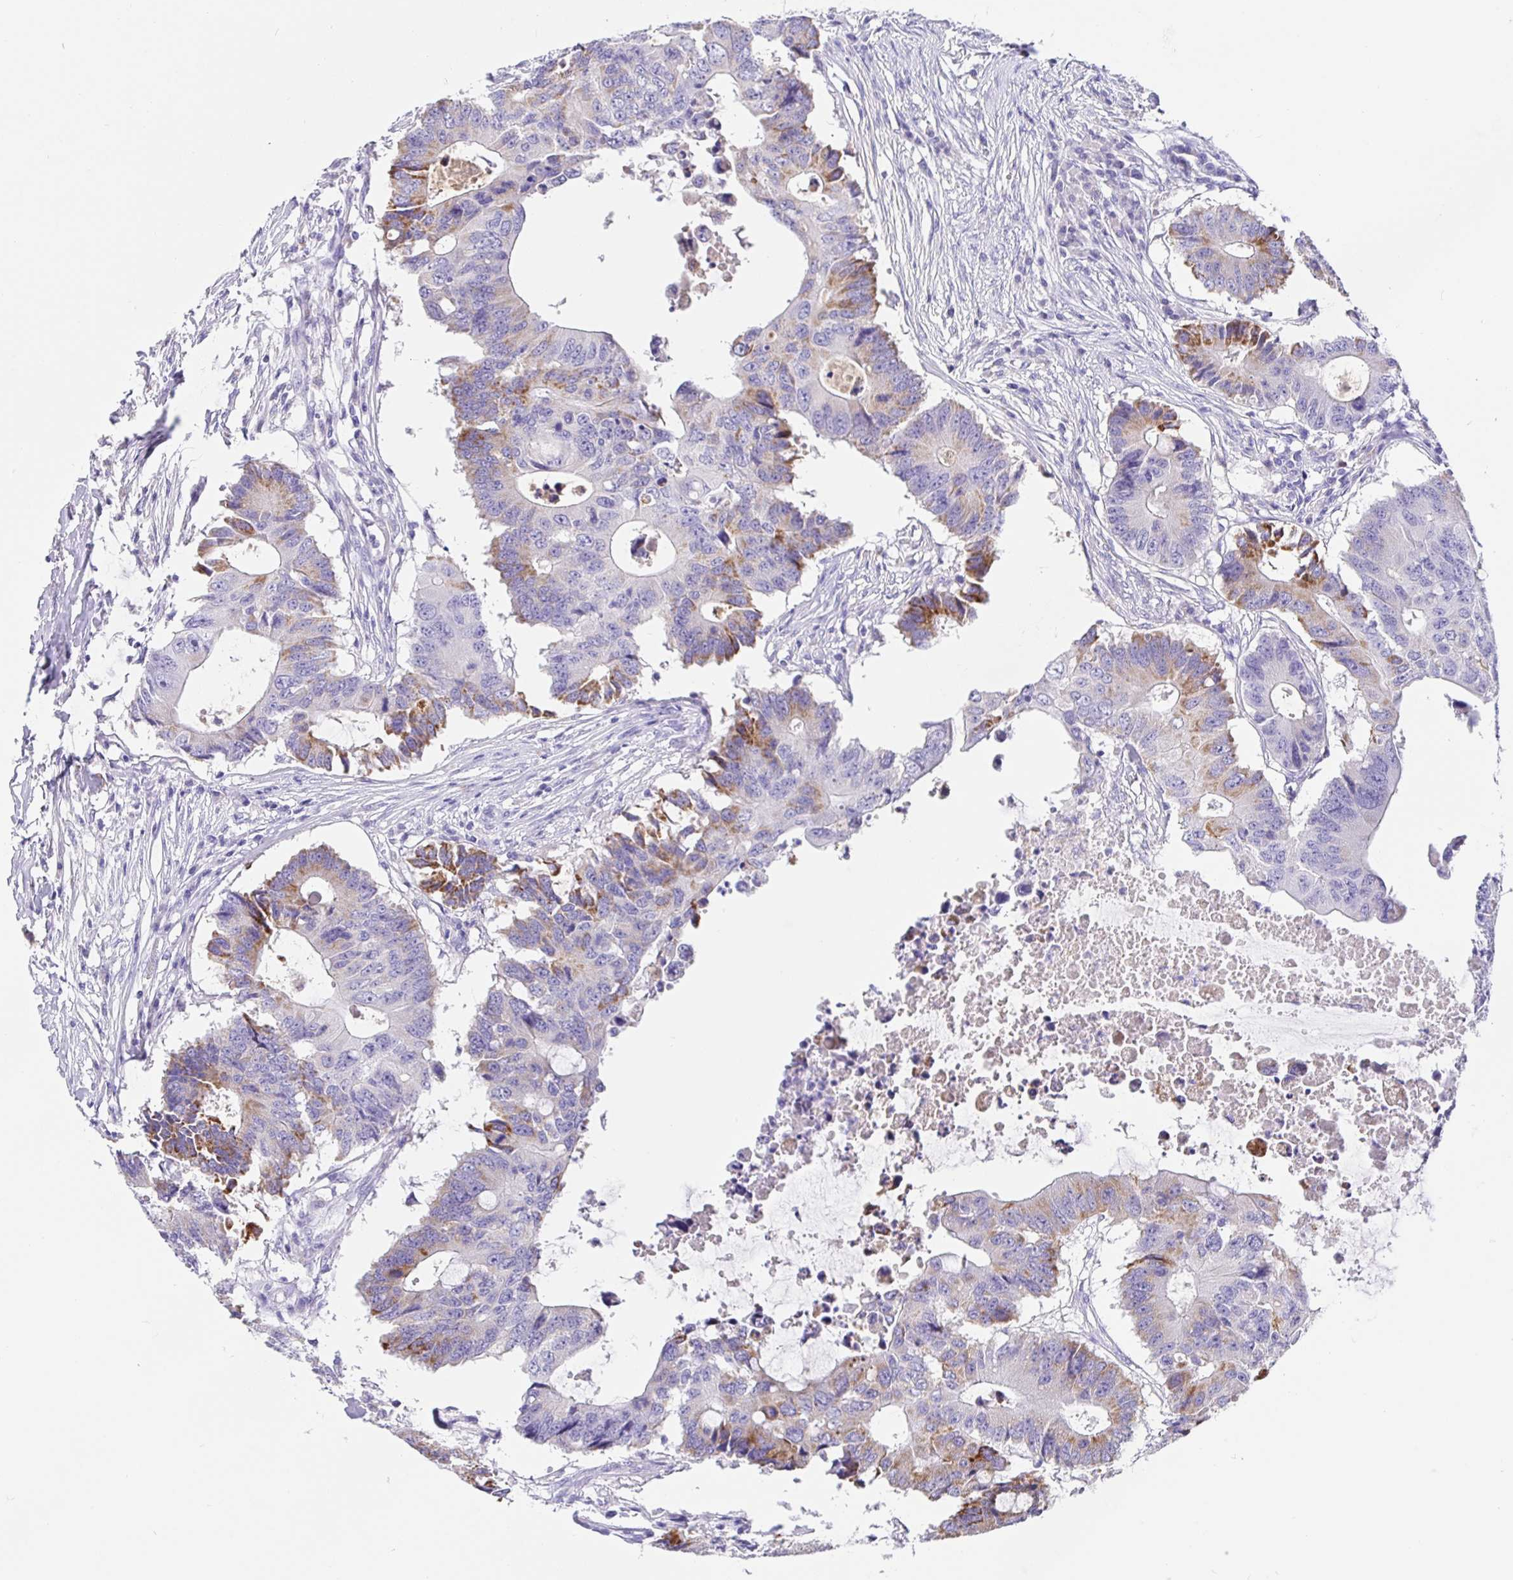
{"staining": {"intensity": "moderate", "quantity": "<25%", "location": "cytoplasmic/membranous"}, "tissue": "colorectal cancer", "cell_type": "Tumor cells", "image_type": "cancer", "snomed": [{"axis": "morphology", "description": "Adenocarcinoma, NOS"}, {"axis": "topography", "description": "Colon"}], "caption": "This photomicrograph exhibits colorectal adenocarcinoma stained with immunohistochemistry (IHC) to label a protein in brown. The cytoplasmic/membranous of tumor cells show moderate positivity for the protein. Nuclei are counter-stained blue.", "gene": "MAOA", "patient": {"sex": "male", "age": 71}}